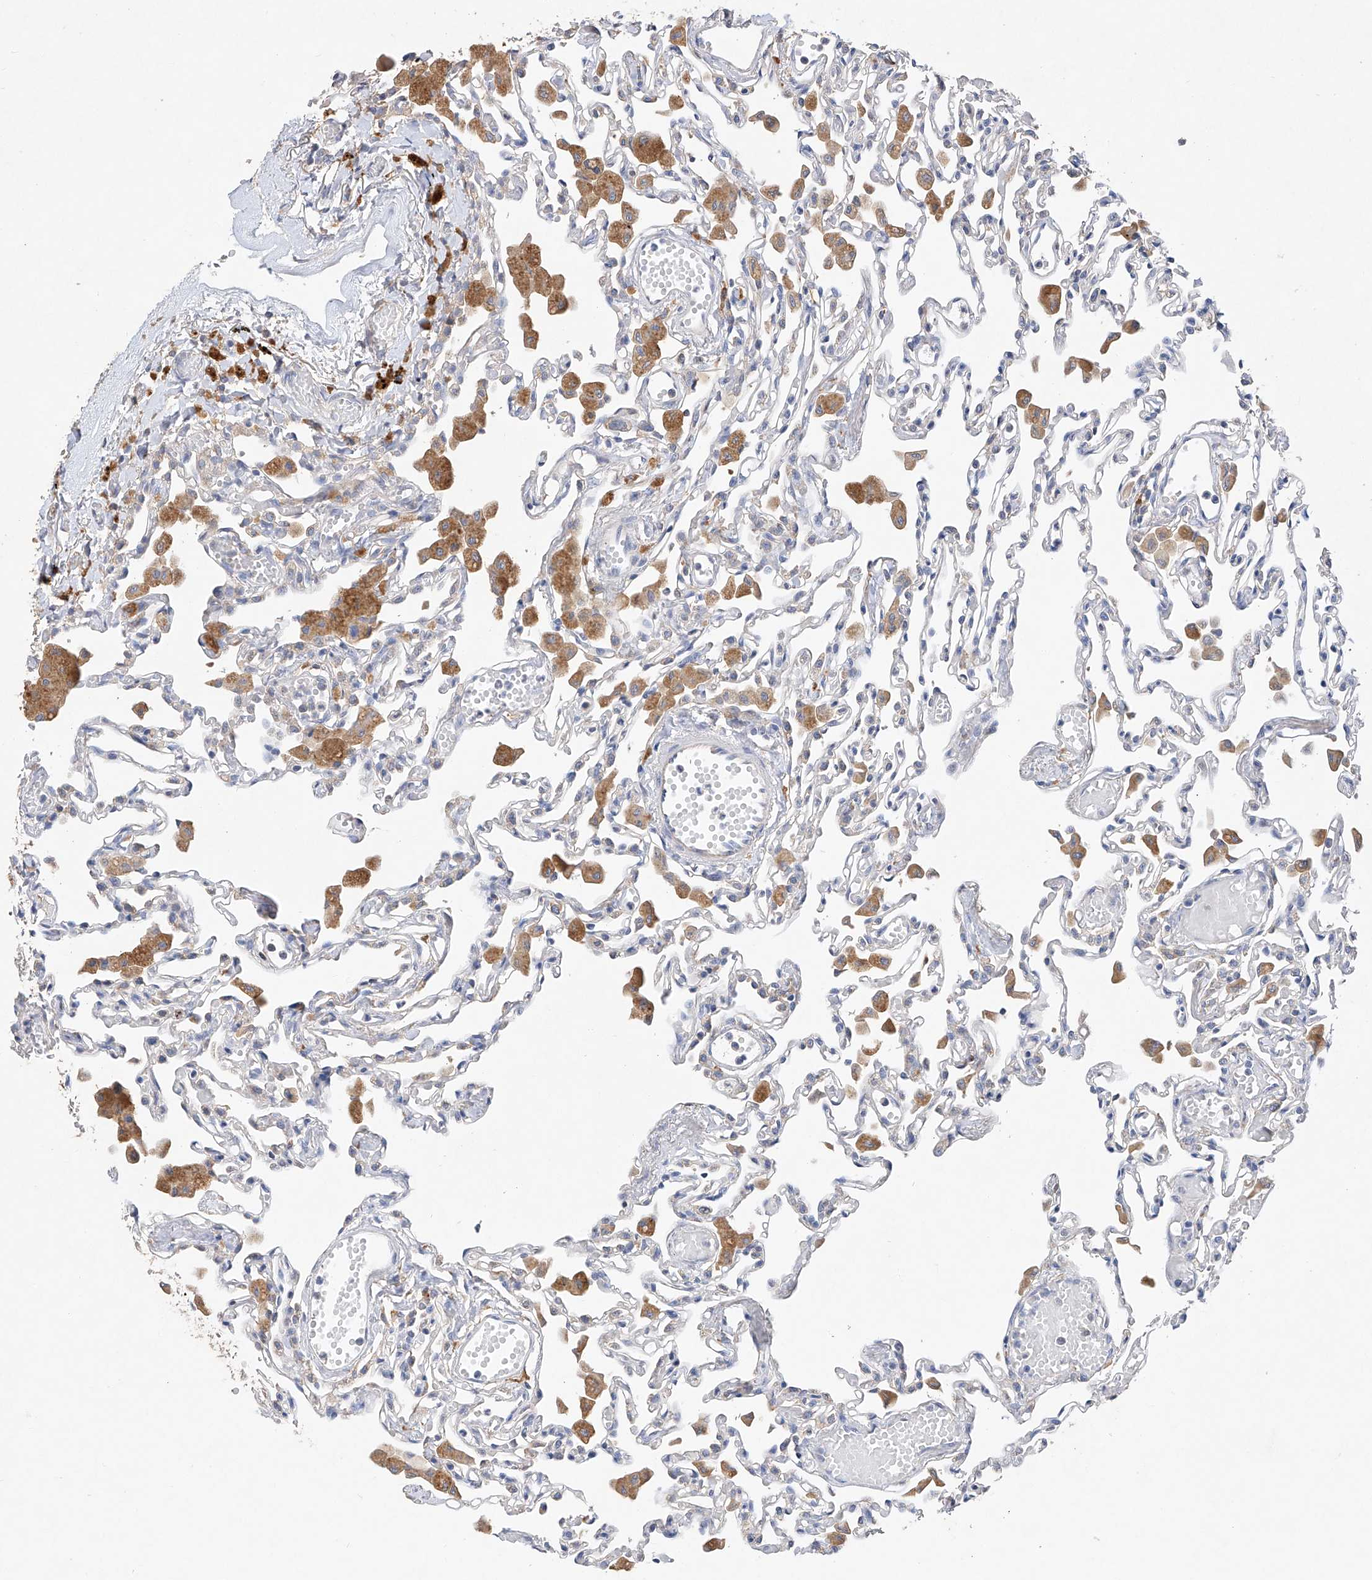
{"staining": {"intensity": "negative", "quantity": "none", "location": "none"}, "tissue": "lung", "cell_type": "Alveolar cells", "image_type": "normal", "snomed": [{"axis": "morphology", "description": "Normal tissue, NOS"}, {"axis": "topography", "description": "Bronchus"}, {"axis": "topography", "description": "Lung"}], "caption": "A high-resolution histopathology image shows IHC staining of unremarkable lung, which exhibits no significant staining in alveolar cells. The staining is performed using DAB (3,3'-diaminobenzidine) brown chromogen with nuclei counter-stained in using hematoxylin.", "gene": "AMD1", "patient": {"sex": "female", "age": 49}}